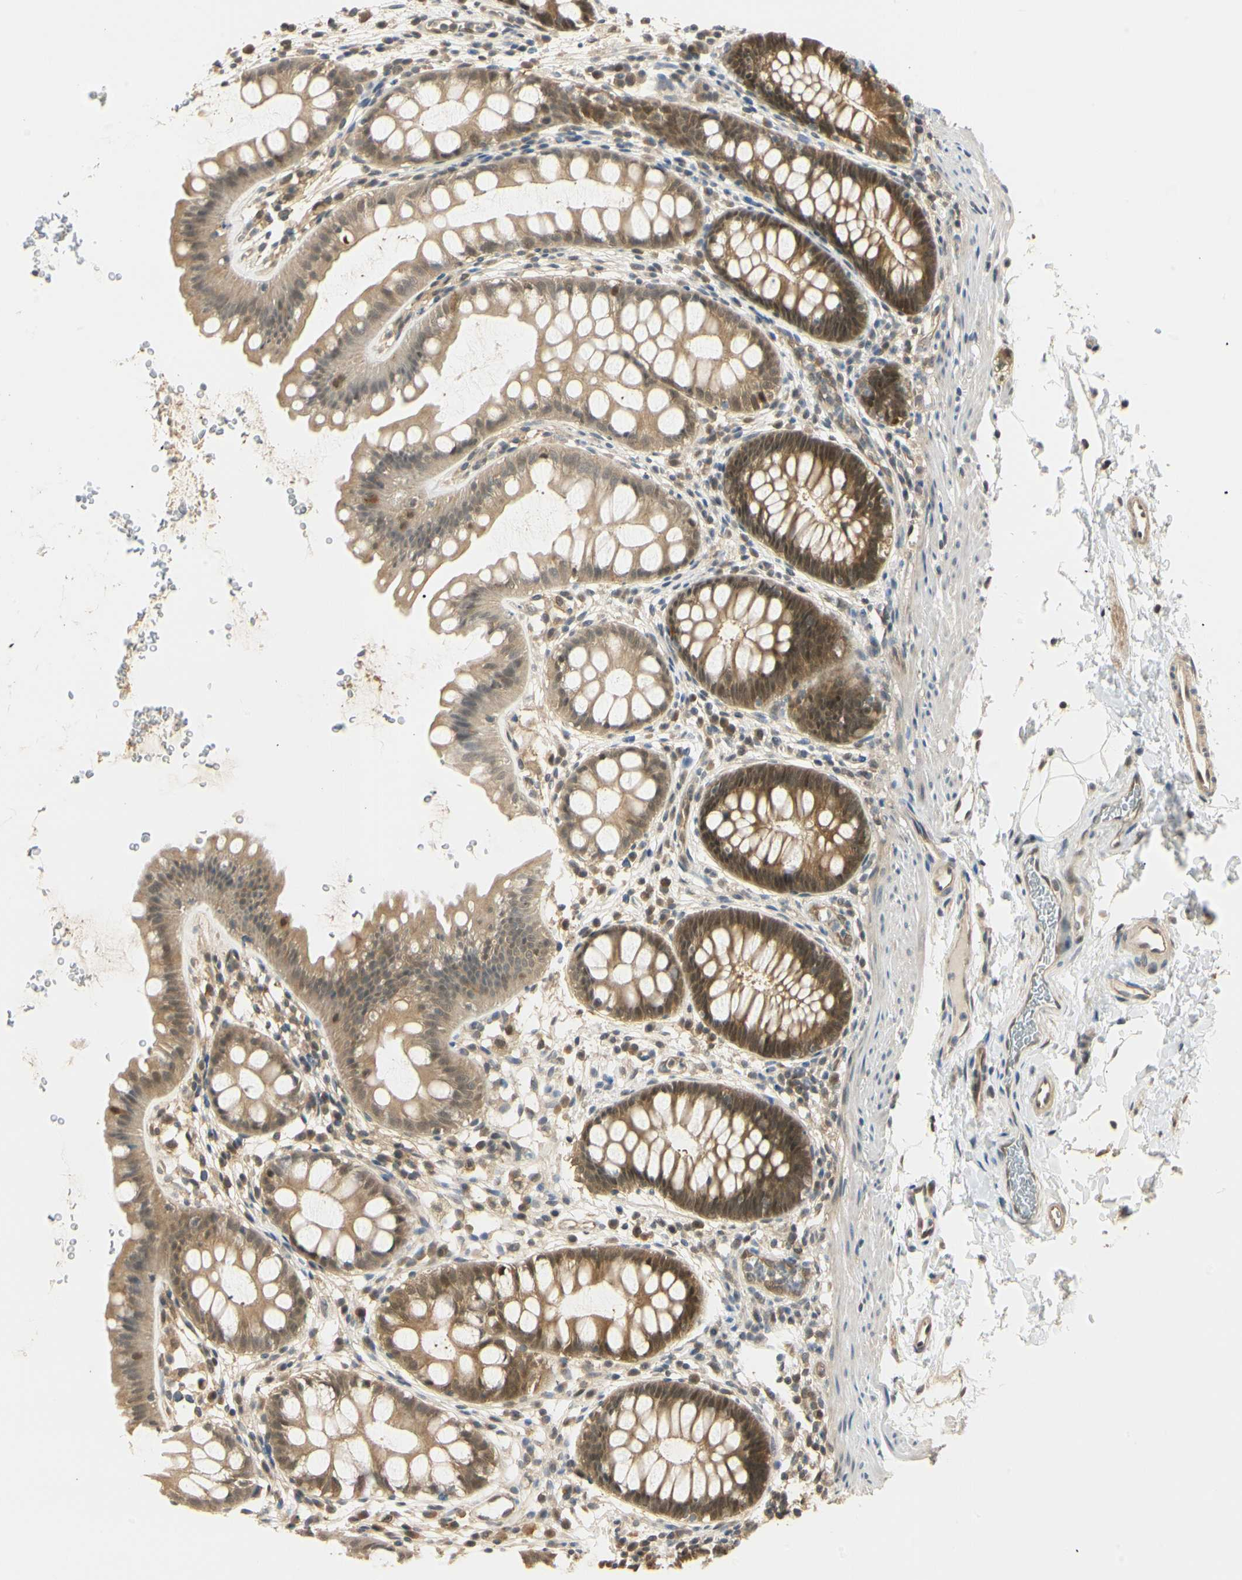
{"staining": {"intensity": "moderate", "quantity": ">75%", "location": "cytoplasmic/membranous,nuclear"}, "tissue": "rectum", "cell_type": "Glandular cells", "image_type": "normal", "snomed": [{"axis": "morphology", "description": "Normal tissue, NOS"}, {"axis": "topography", "description": "Rectum"}], "caption": "Immunohistochemical staining of normal rectum shows >75% levels of moderate cytoplasmic/membranous,nuclear protein expression in about >75% of glandular cells.", "gene": "UBE2Z", "patient": {"sex": "female", "age": 24}}